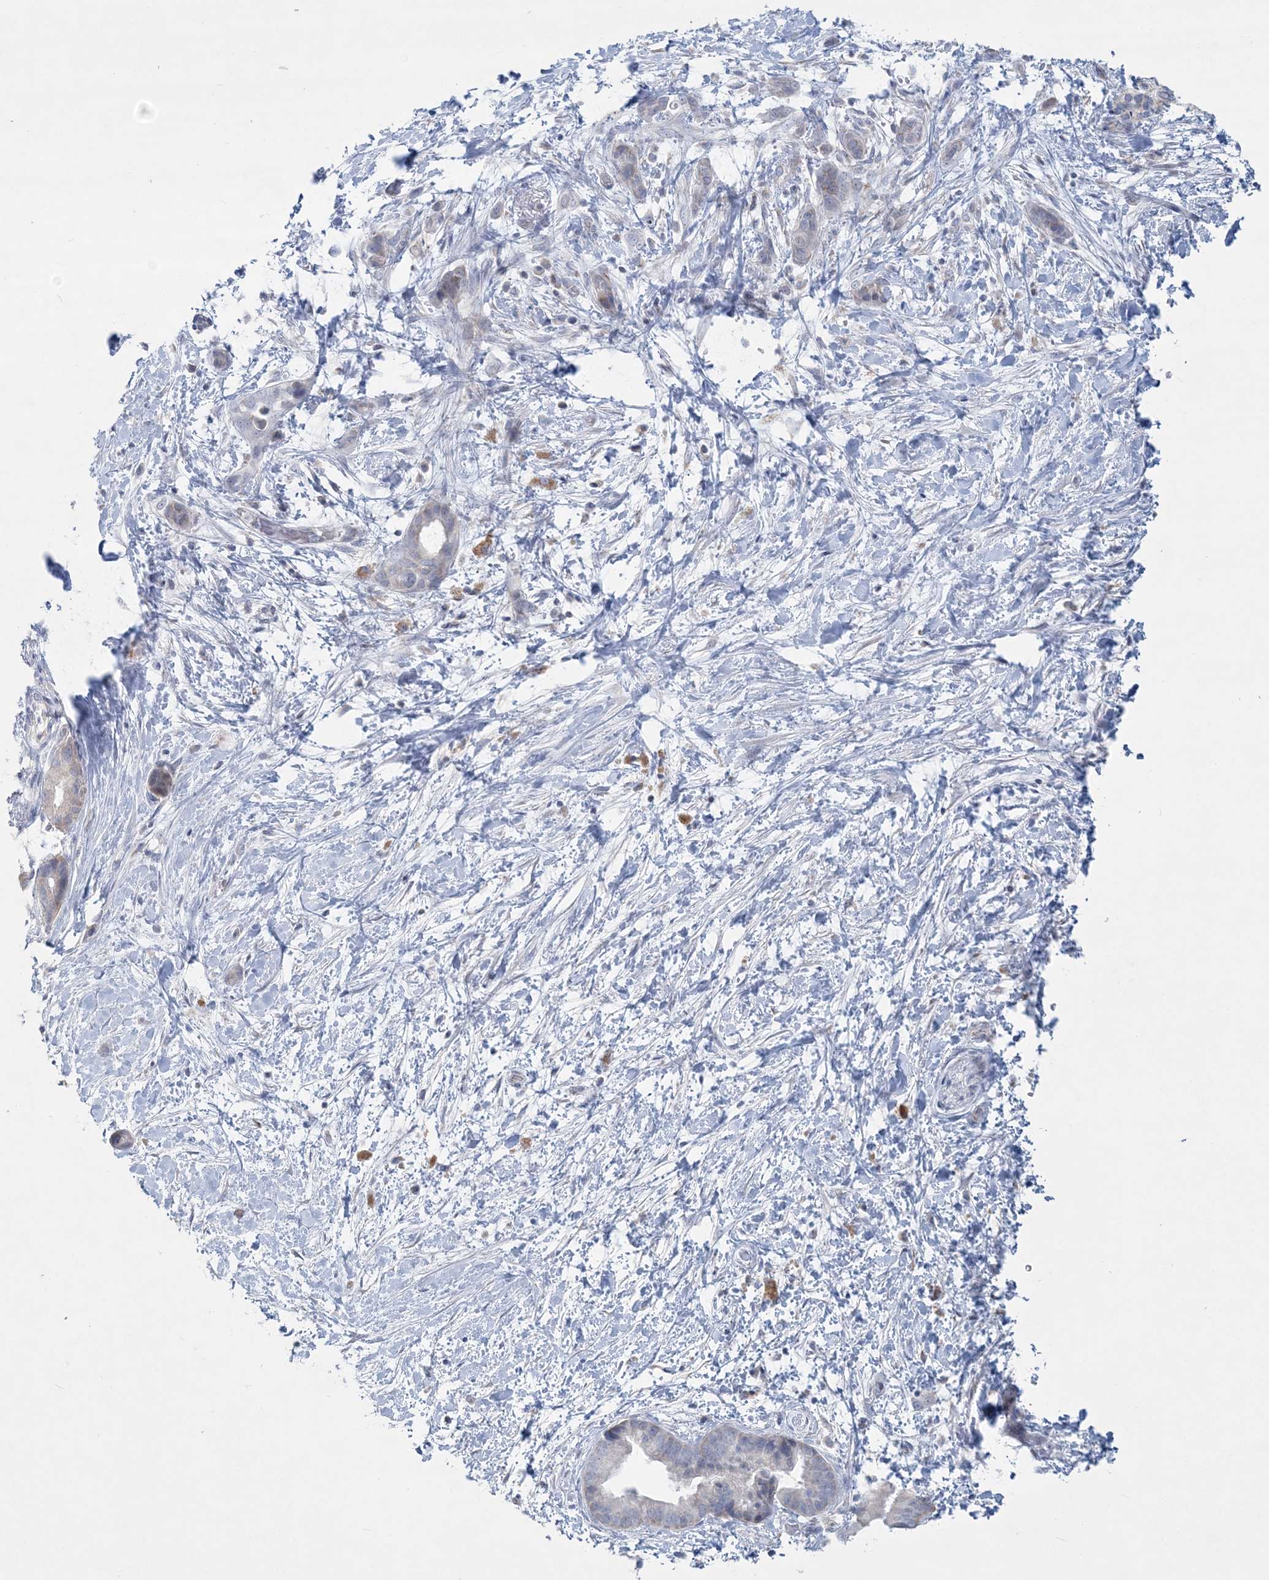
{"staining": {"intensity": "negative", "quantity": "none", "location": "none"}, "tissue": "pancreatic cancer", "cell_type": "Tumor cells", "image_type": "cancer", "snomed": [{"axis": "morphology", "description": "Normal tissue, NOS"}, {"axis": "morphology", "description": "Adenocarcinoma, NOS"}, {"axis": "topography", "description": "Pancreas"}, {"axis": "topography", "description": "Peripheral nerve tissue"}], "caption": "This histopathology image is of pancreatic cancer stained with immunohistochemistry to label a protein in brown with the nuclei are counter-stained blue. There is no staining in tumor cells.", "gene": "TBC1D7", "patient": {"sex": "female", "age": 63}}